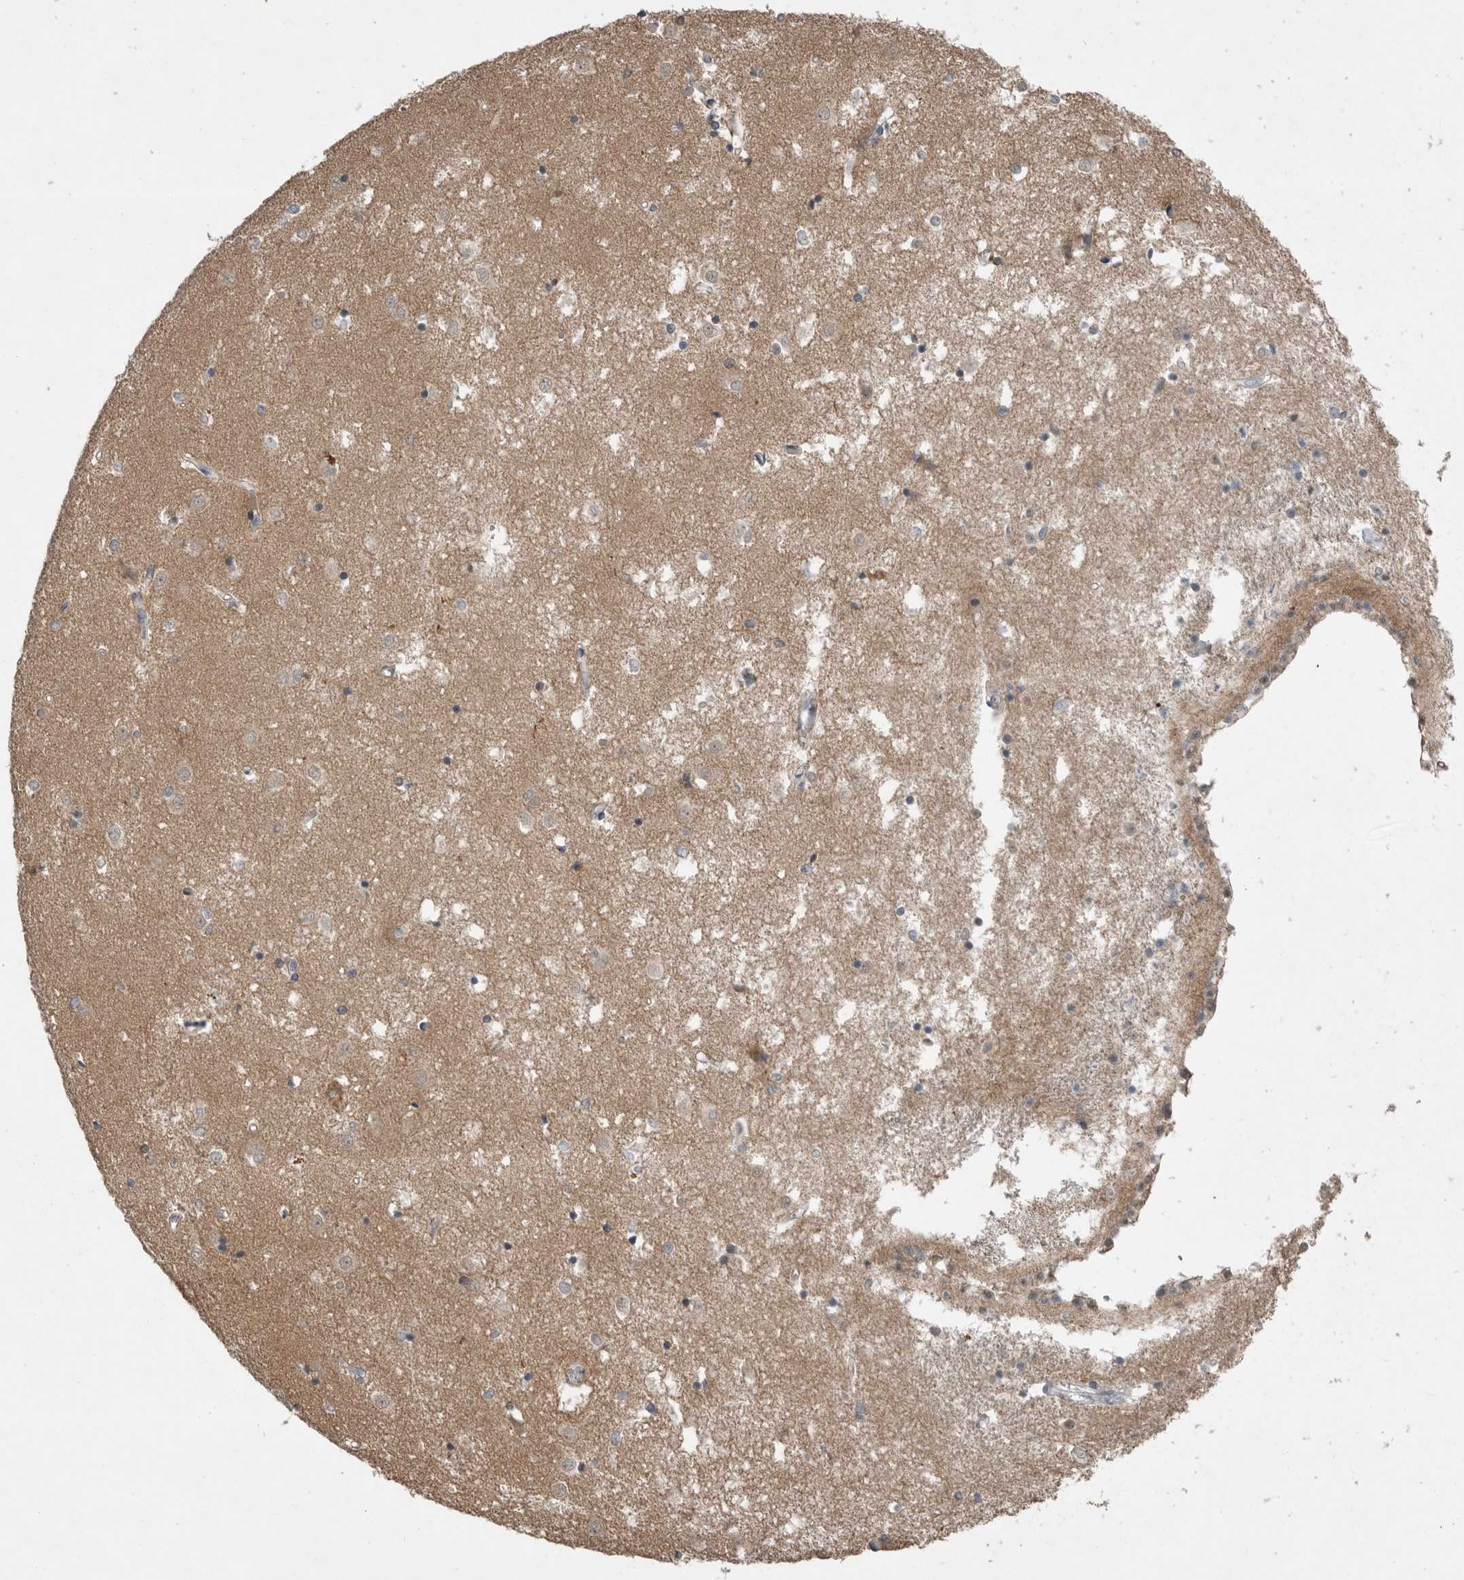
{"staining": {"intensity": "negative", "quantity": "none", "location": "none"}, "tissue": "caudate", "cell_type": "Glial cells", "image_type": "normal", "snomed": [{"axis": "morphology", "description": "Normal tissue, NOS"}, {"axis": "topography", "description": "Lateral ventricle wall"}], "caption": "IHC image of benign human caudate stained for a protein (brown), which reveals no positivity in glial cells. (IHC, brightfield microscopy, high magnification).", "gene": "MFAP3L", "patient": {"sex": "male", "age": 45}}